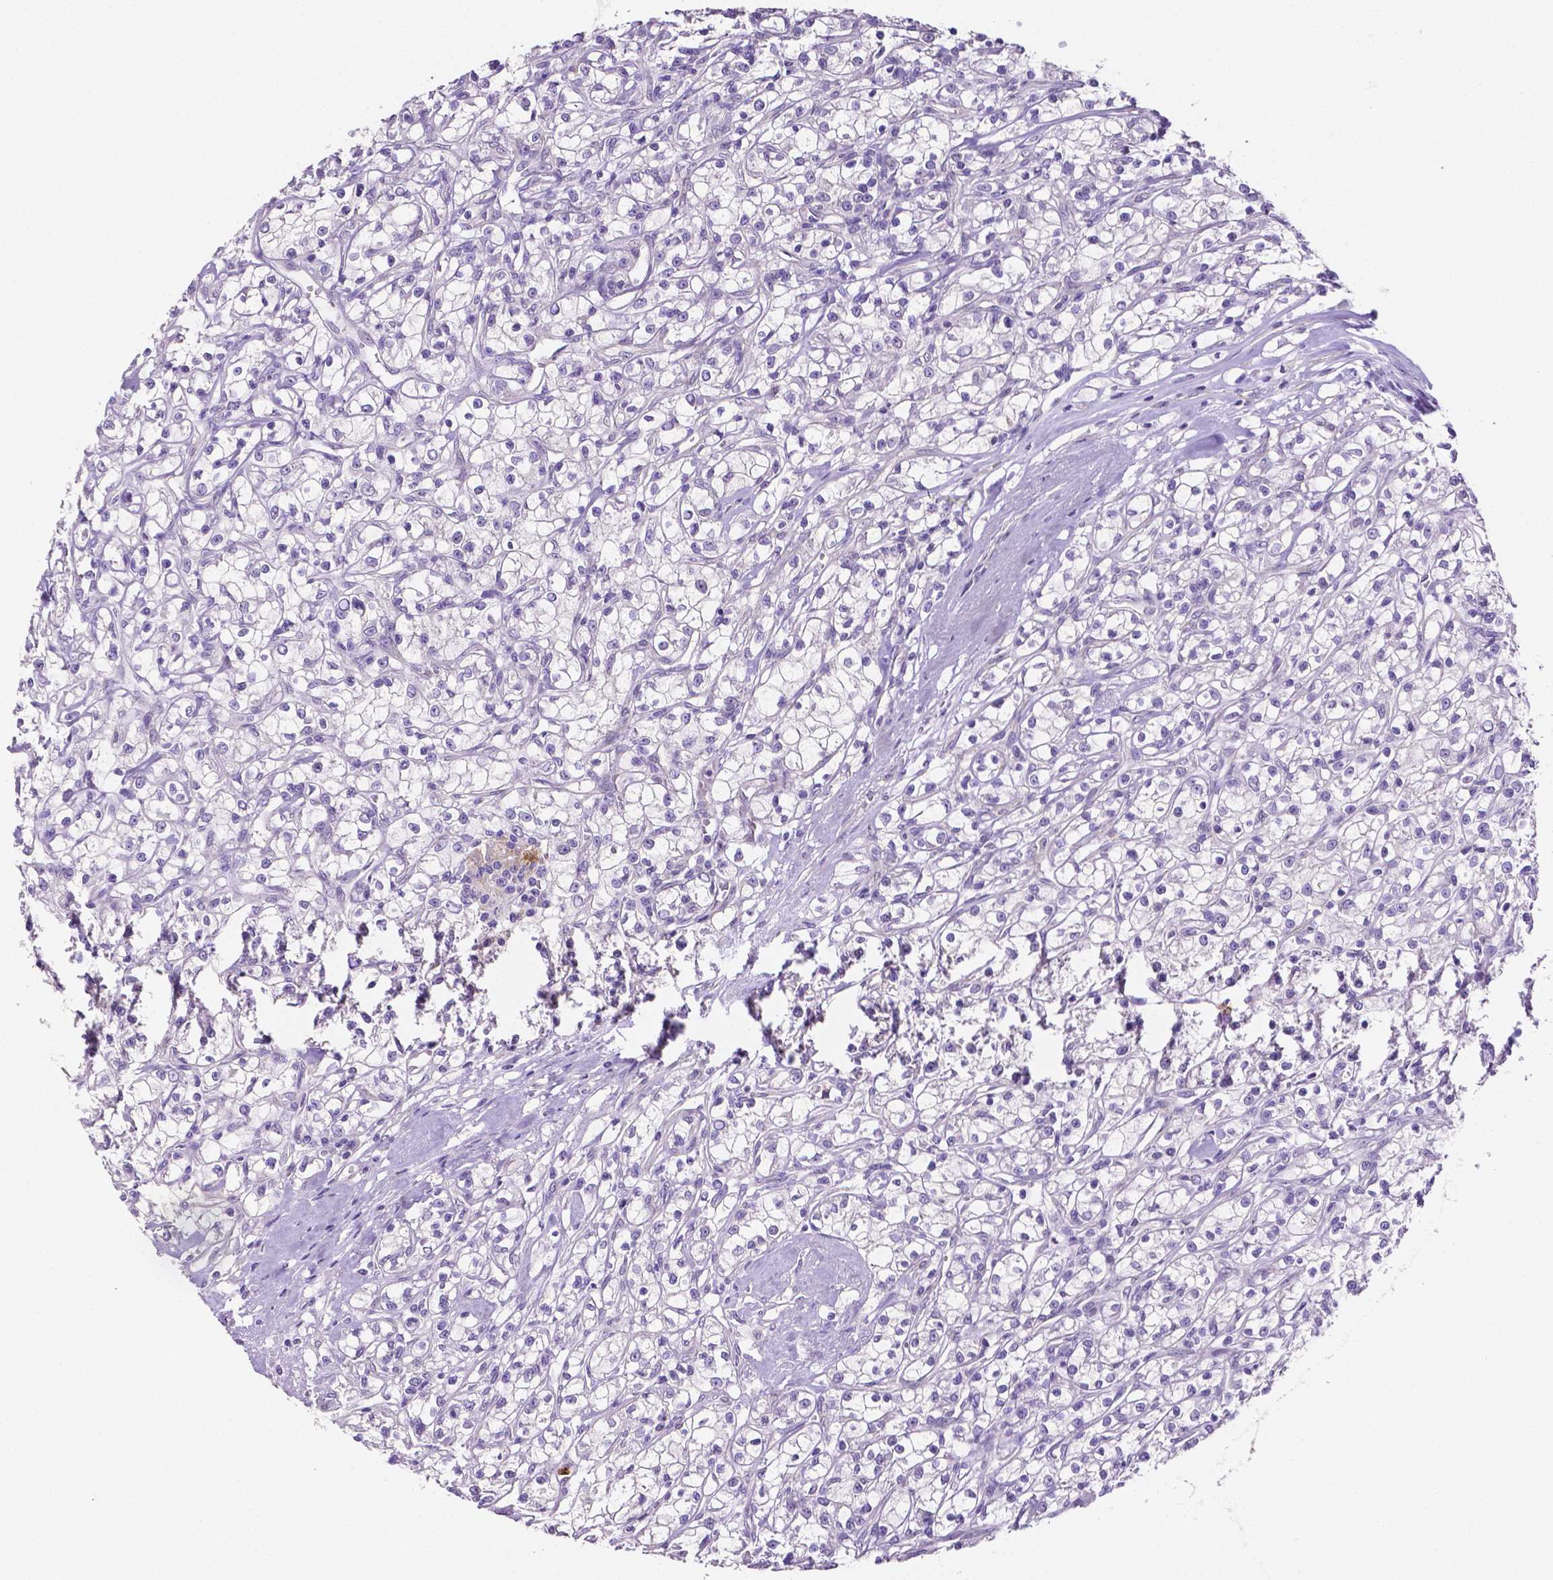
{"staining": {"intensity": "negative", "quantity": "none", "location": "none"}, "tissue": "renal cancer", "cell_type": "Tumor cells", "image_type": "cancer", "snomed": [{"axis": "morphology", "description": "Adenocarcinoma, NOS"}, {"axis": "topography", "description": "Kidney"}], "caption": "Immunohistochemistry histopathology image of neoplastic tissue: adenocarcinoma (renal) stained with DAB demonstrates no significant protein expression in tumor cells.", "gene": "MMP9", "patient": {"sex": "female", "age": 59}}